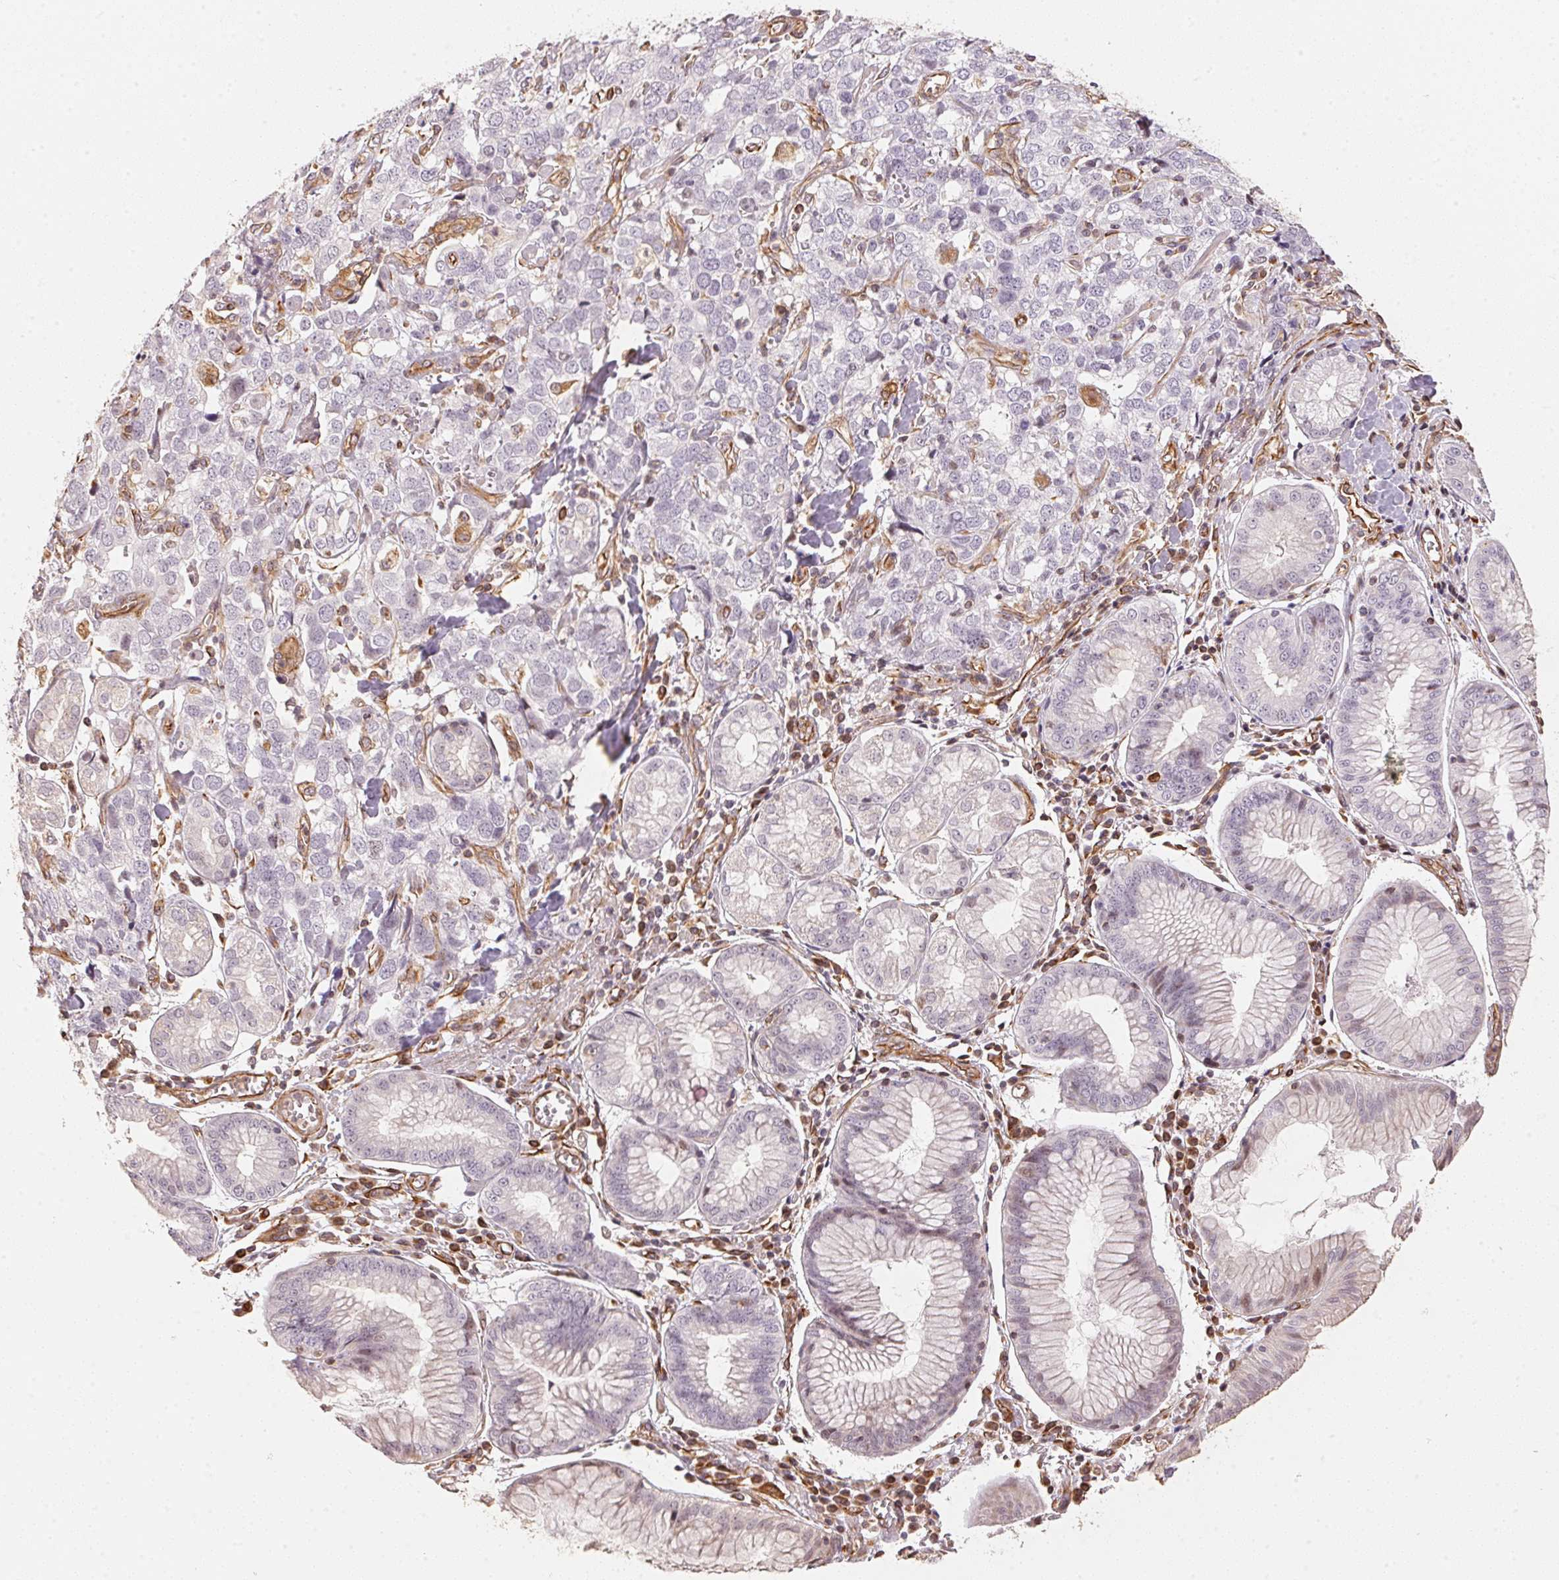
{"staining": {"intensity": "negative", "quantity": "none", "location": "none"}, "tissue": "stomach cancer", "cell_type": "Tumor cells", "image_type": "cancer", "snomed": [{"axis": "morphology", "description": "Adenocarcinoma, NOS"}, {"axis": "topography", "description": "Stomach, upper"}], "caption": "Human stomach cancer (adenocarcinoma) stained for a protein using immunohistochemistry exhibits no staining in tumor cells.", "gene": "FOXR2", "patient": {"sex": "male", "age": 81}}